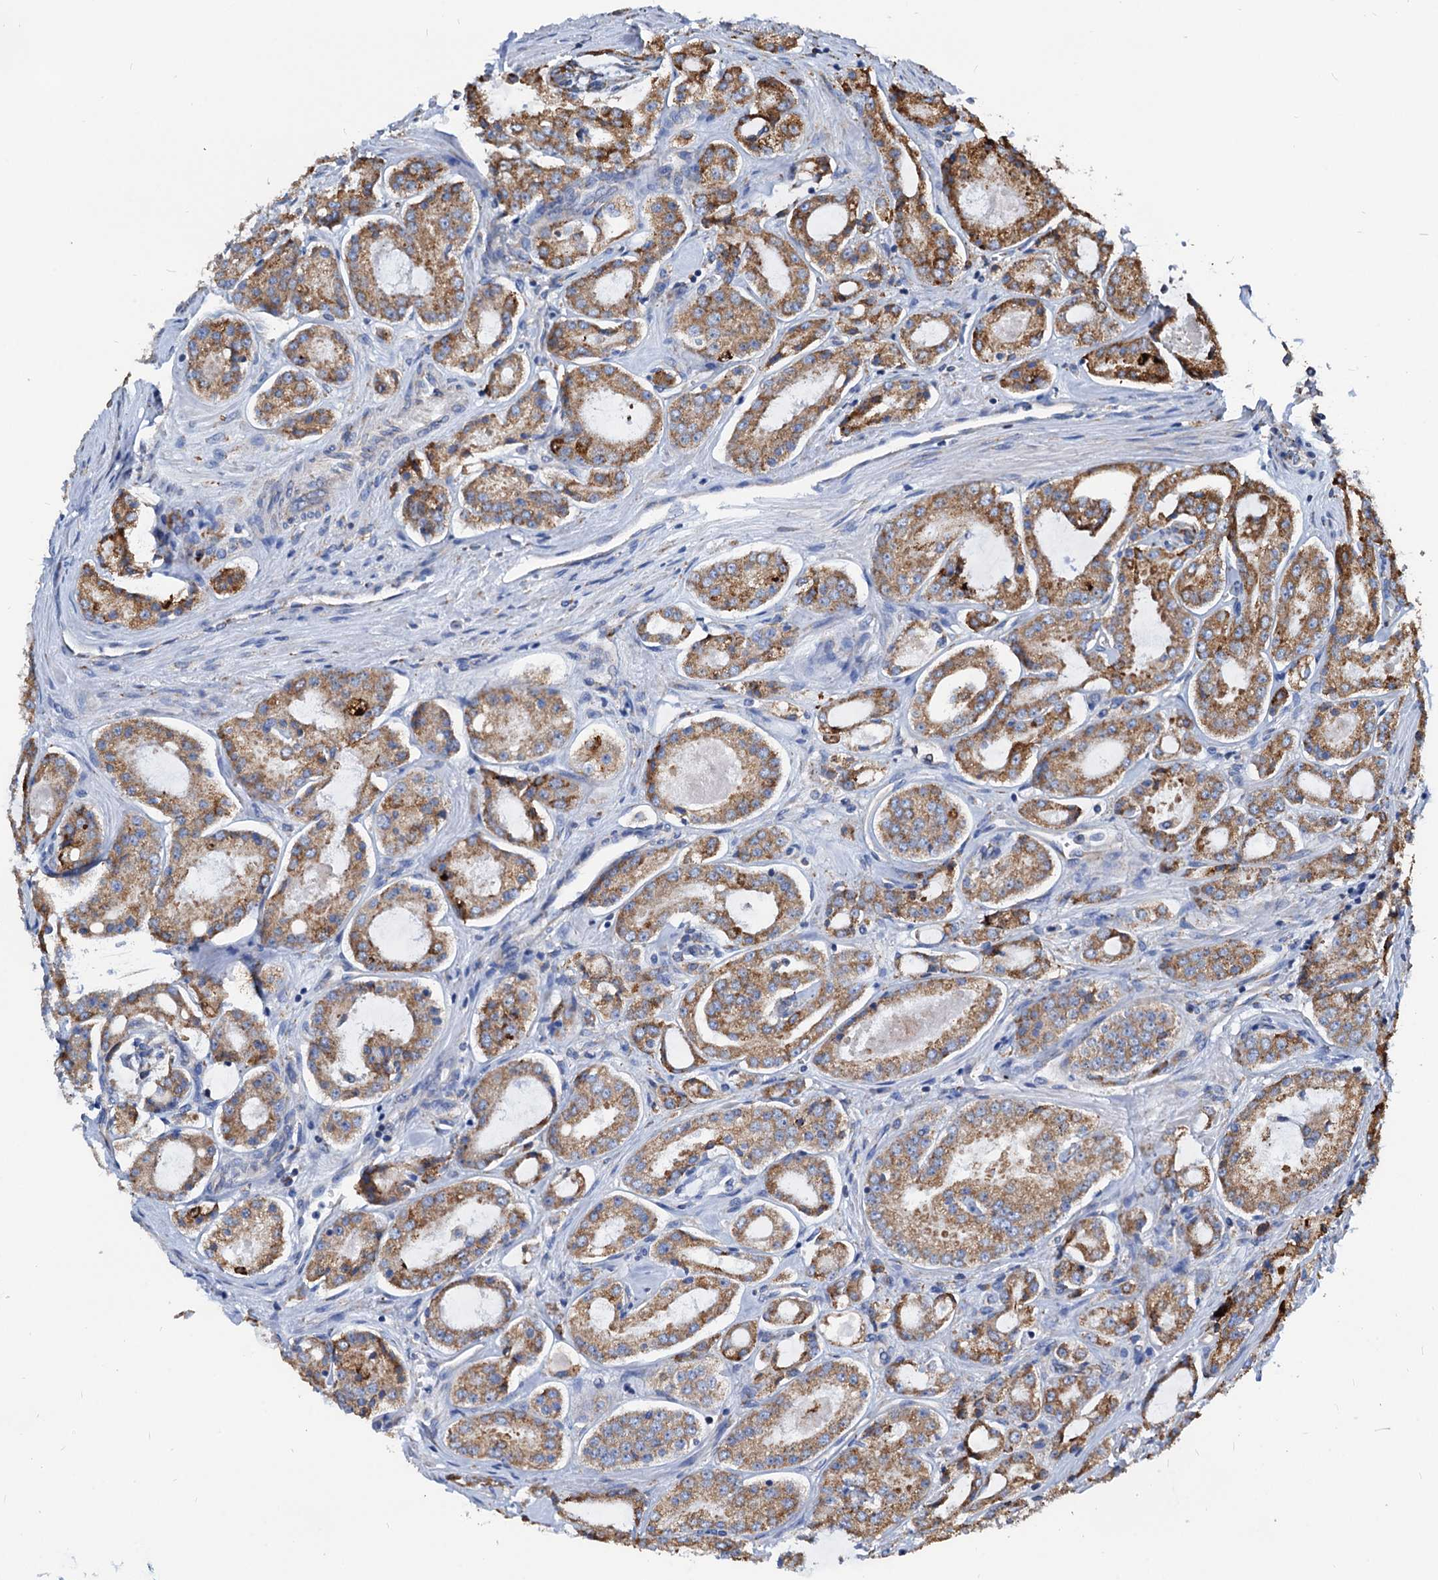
{"staining": {"intensity": "moderate", "quantity": ">75%", "location": "cytoplasmic/membranous"}, "tissue": "prostate cancer", "cell_type": "Tumor cells", "image_type": "cancer", "snomed": [{"axis": "morphology", "description": "Adenocarcinoma, Low grade"}, {"axis": "topography", "description": "Prostate"}], "caption": "A micrograph of human prostate adenocarcinoma (low-grade) stained for a protein shows moderate cytoplasmic/membranous brown staining in tumor cells.", "gene": "HSPA5", "patient": {"sex": "male", "age": 68}}